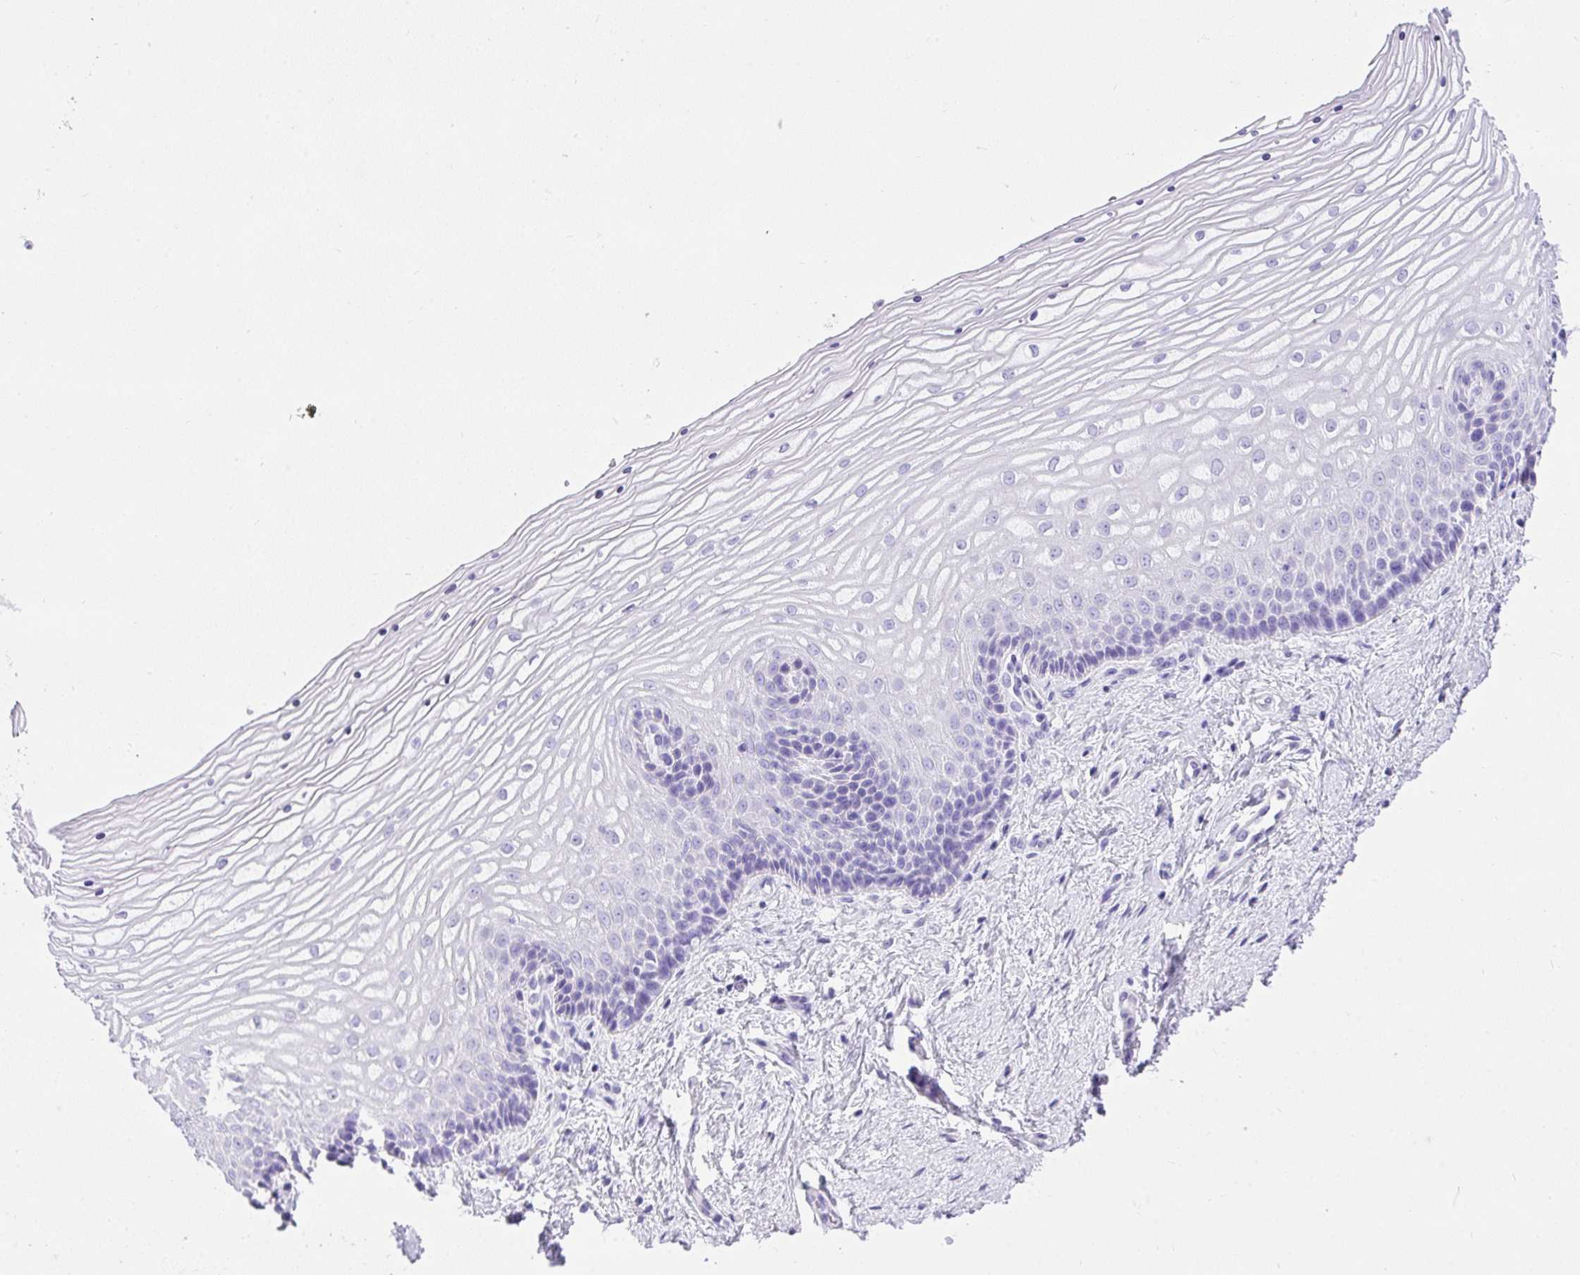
{"staining": {"intensity": "negative", "quantity": "none", "location": "none"}, "tissue": "vagina", "cell_type": "Squamous epithelial cells", "image_type": "normal", "snomed": [{"axis": "morphology", "description": "Normal tissue, NOS"}, {"axis": "topography", "description": "Vagina"}], "caption": "Squamous epithelial cells show no significant protein expression in unremarkable vagina. (DAB (3,3'-diaminobenzidine) IHC visualized using brightfield microscopy, high magnification).", "gene": "AVIL", "patient": {"sex": "female", "age": 45}}